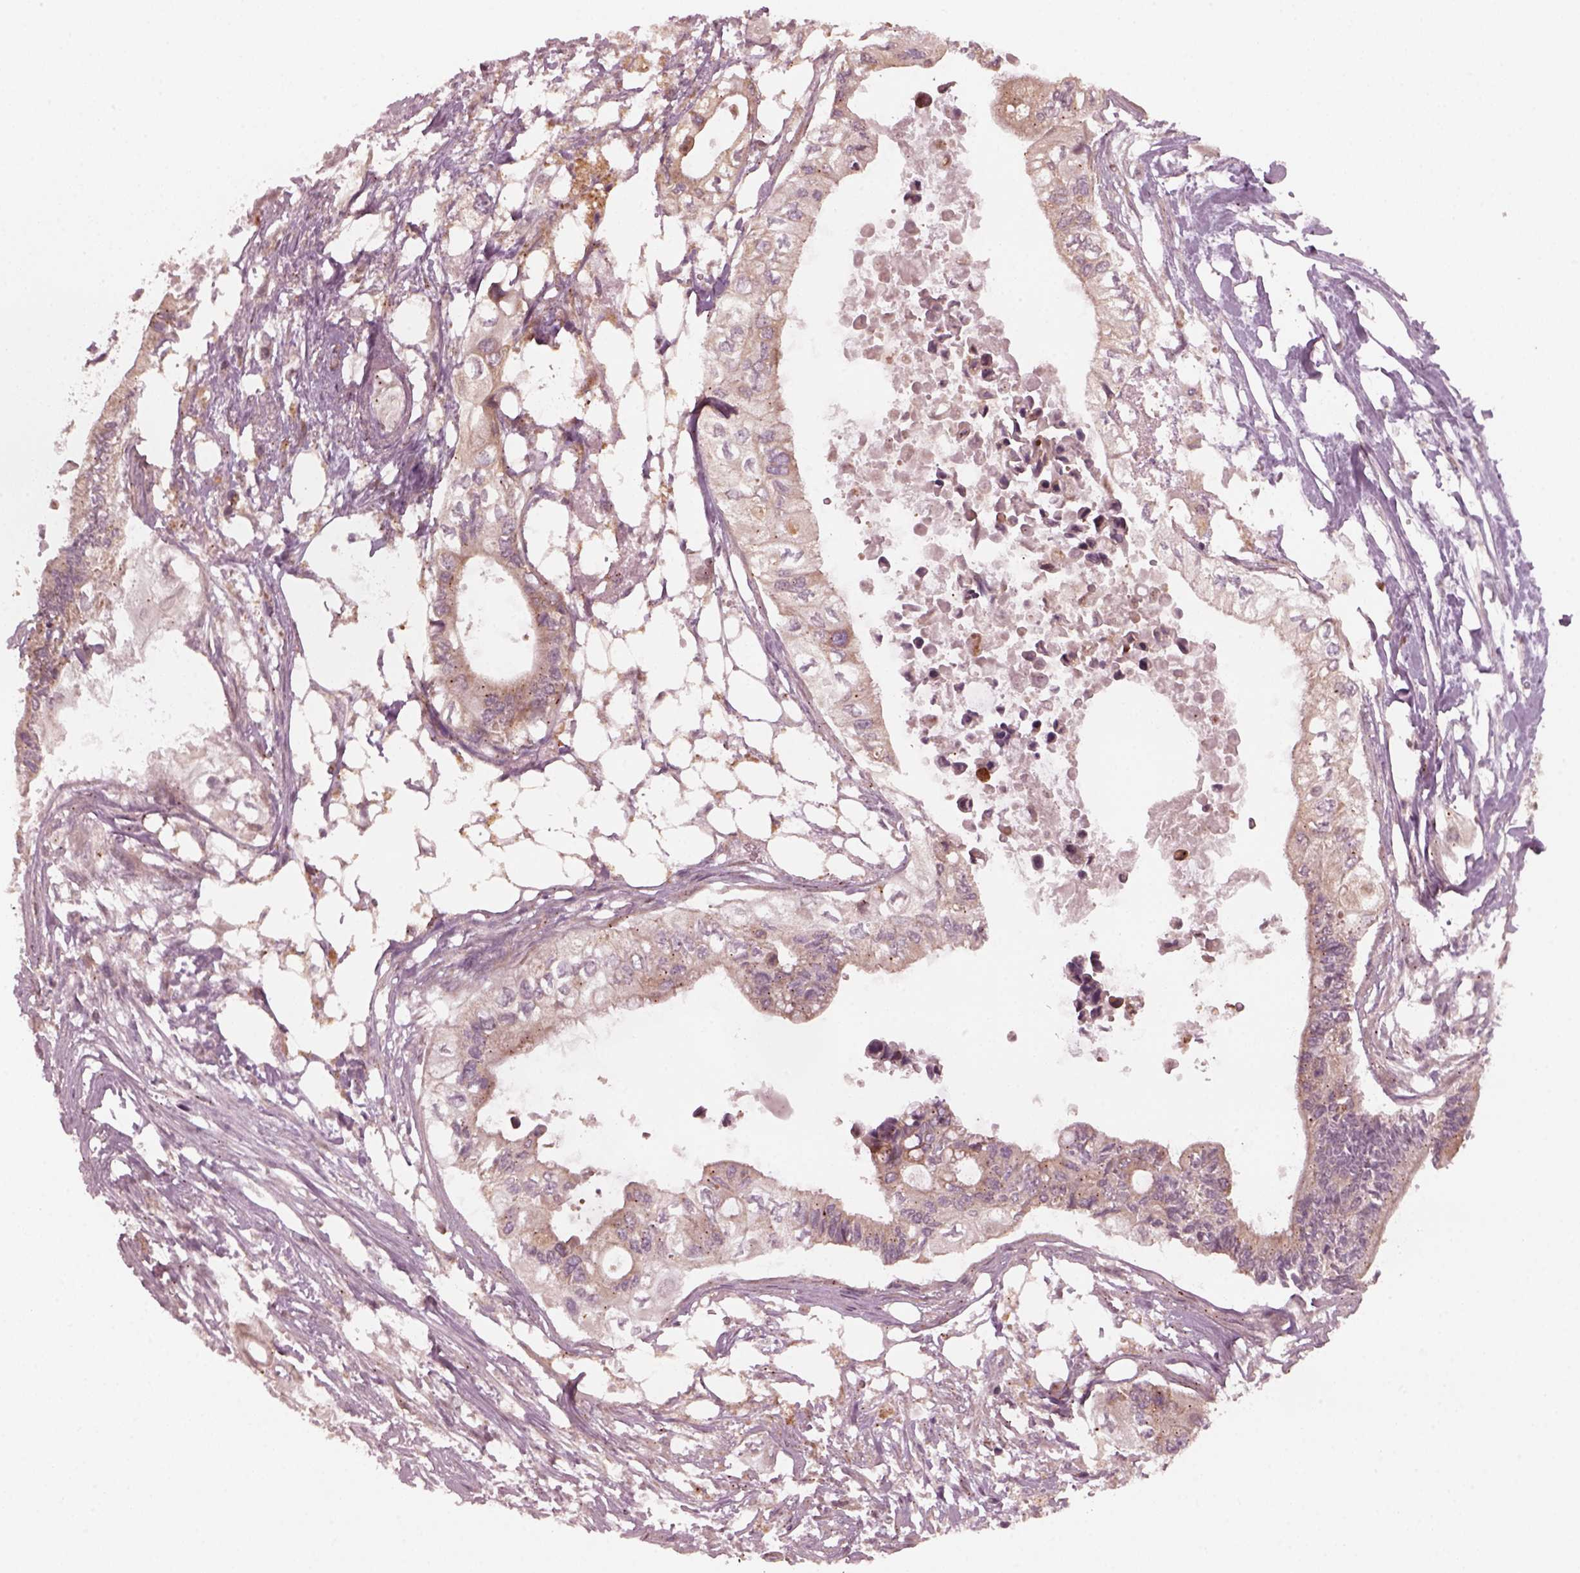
{"staining": {"intensity": "weak", "quantity": "25%-75%", "location": "cytoplasmic/membranous"}, "tissue": "pancreatic cancer", "cell_type": "Tumor cells", "image_type": "cancer", "snomed": [{"axis": "morphology", "description": "Adenocarcinoma, NOS"}, {"axis": "topography", "description": "Pancreas"}], "caption": "Immunohistochemistry photomicrograph of pancreatic adenocarcinoma stained for a protein (brown), which reveals low levels of weak cytoplasmic/membranous positivity in approximately 25%-75% of tumor cells.", "gene": "FAF2", "patient": {"sex": "female", "age": 63}}